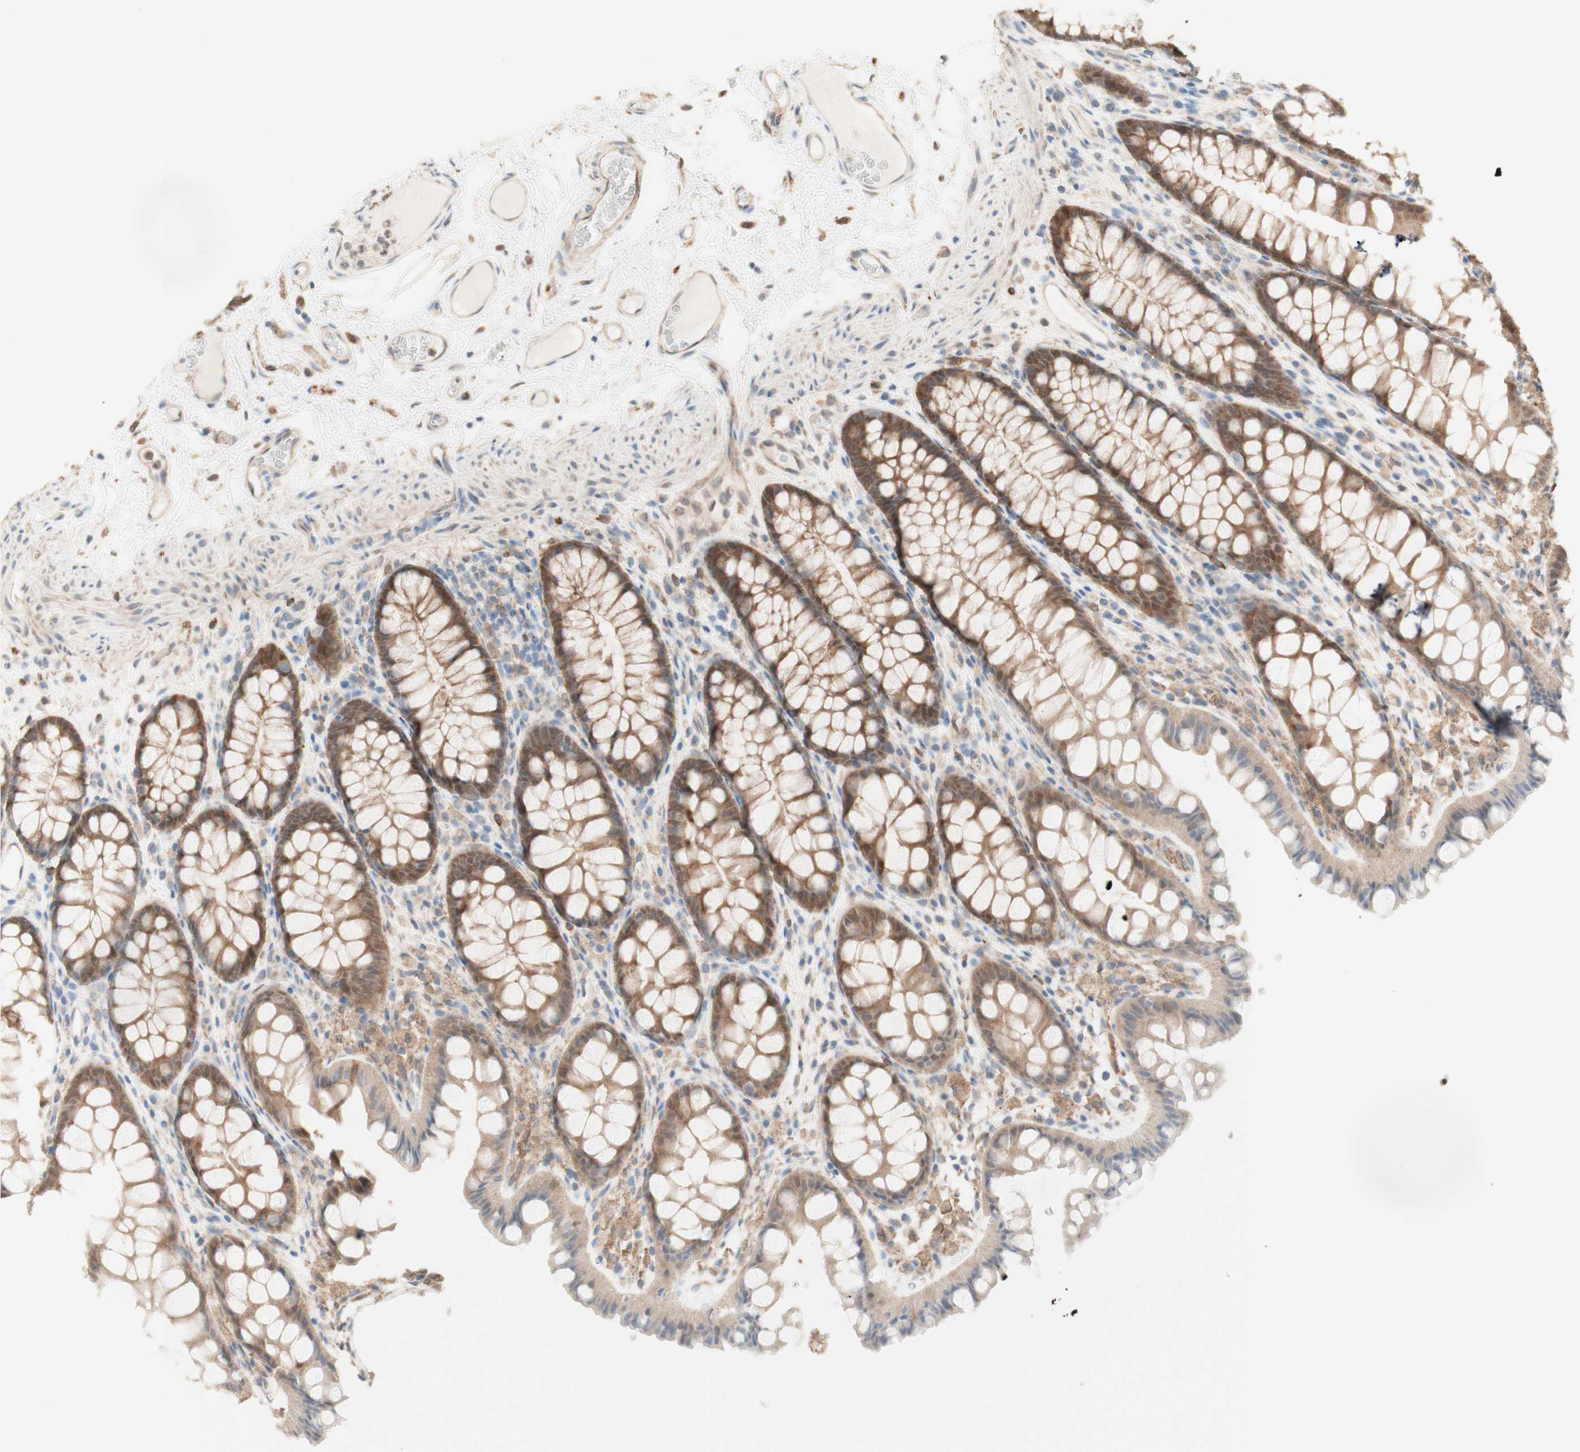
{"staining": {"intensity": "weak", "quantity": "25%-75%", "location": "cytoplasmic/membranous"}, "tissue": "colon", "cell_type": "Endothelial cells", "image_type": "normal", "snomed": [{"axis": "morphology", "description": "Normal tissue, NOS"}, {"axis": "topography", "description": "Colon"}], "caption": "A photomicrograph of colon stained for a protein exhibits weak cytoplasmic/membranous brown staining in endothelial cells. The protein of interest is stained brown, and the nuclei are stained in blue (DAB IHC with brightfield microscopy, high magnification).", "gene": "COMT", "patient": {"sex": "female", "age": 55}}